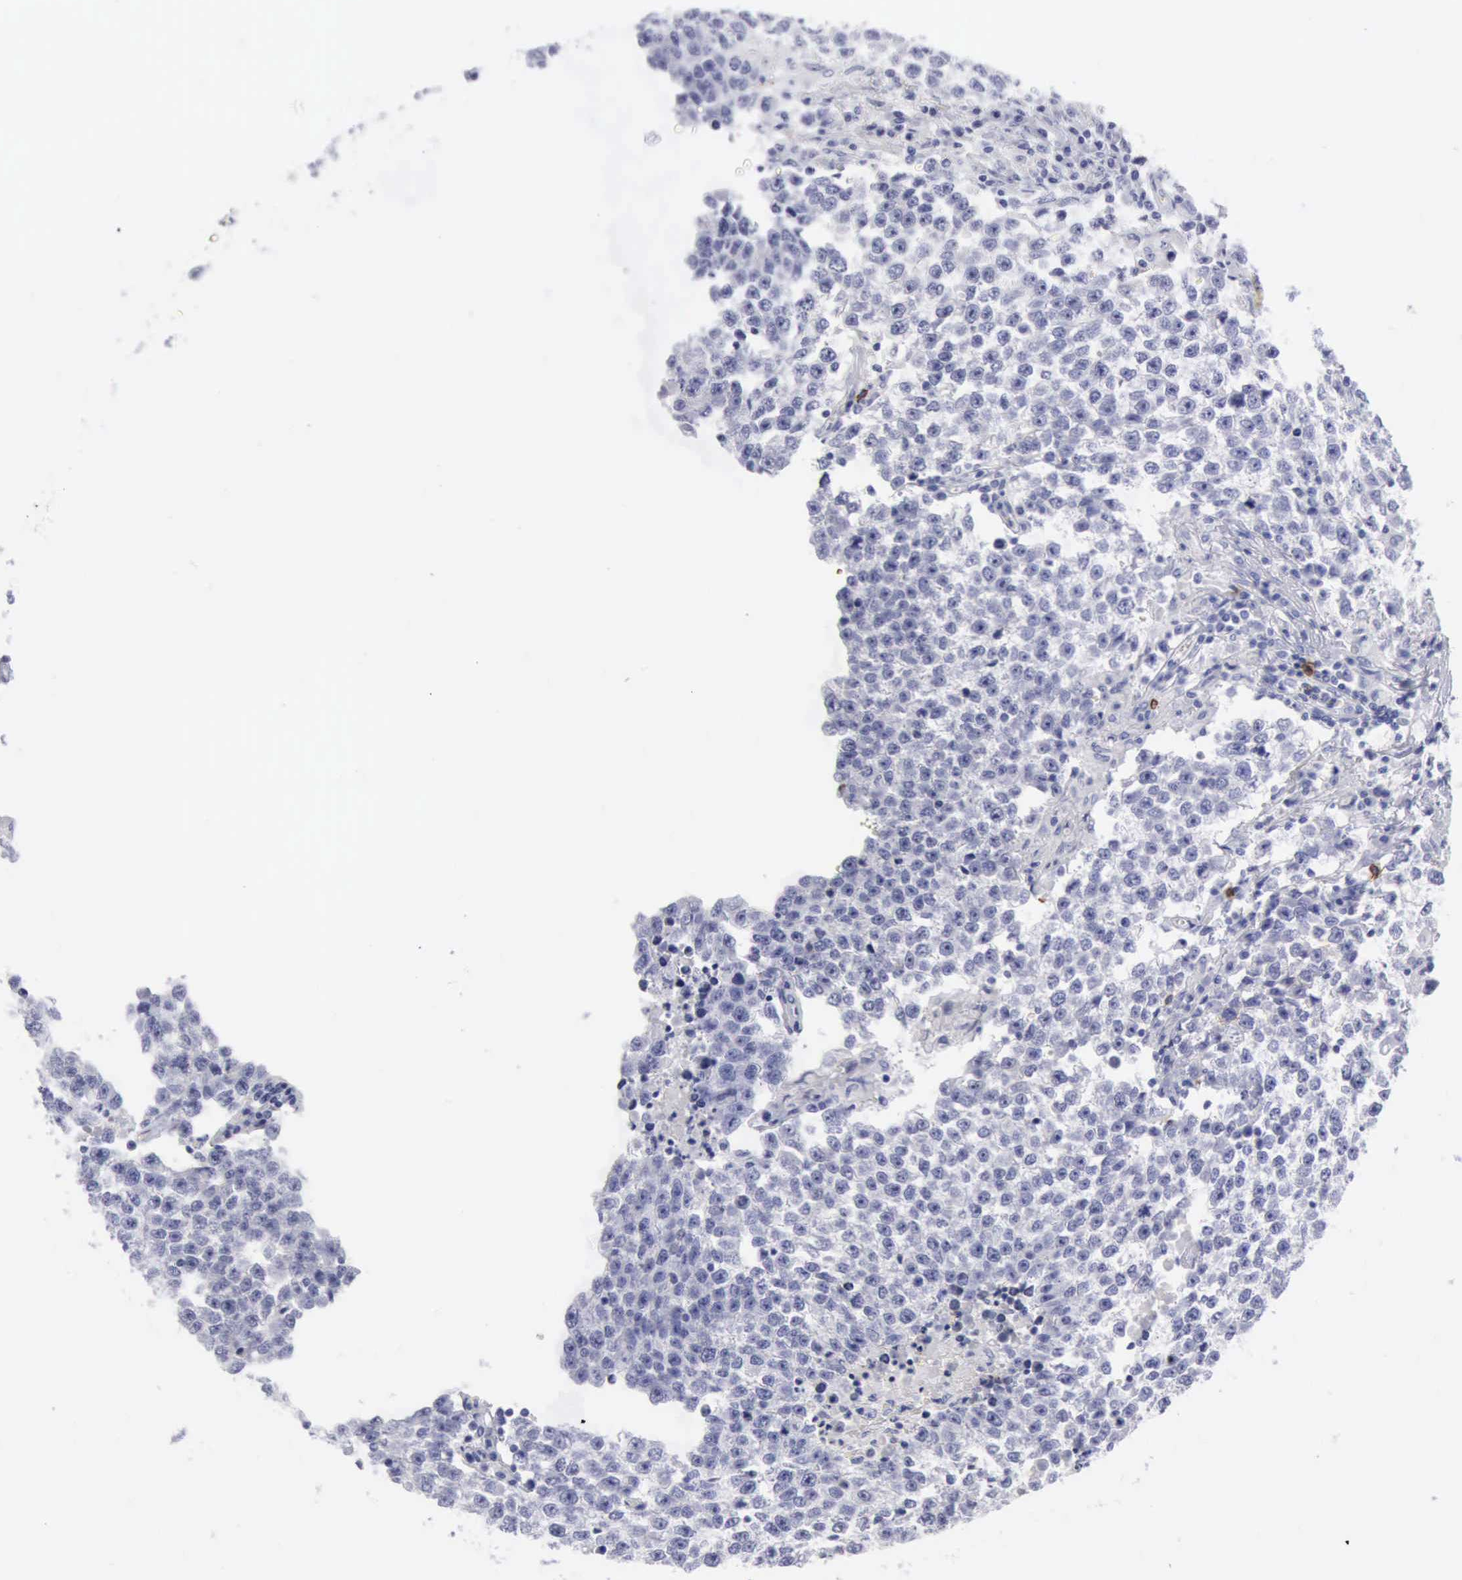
{"staining": {"intensity": "negative", "quantity": "none", "location": "none"}, "tissue": "testis cancer", "cell_type": "Tumor cells", "image_type": "cancer", "snomed": [{"axis": "morphology", "description": "Seminoma, NOS"}, {"axis": "topography", "description": "Testis"}], "caption": "Tumor cells are negative for protein expression in human testis seminoma. The staining is performed using DAB brown chromogen with nuclei counter-stained in using hematoxylin.", "gene": "NCAM1", "patient": {"sex": "male", "age": 36}}